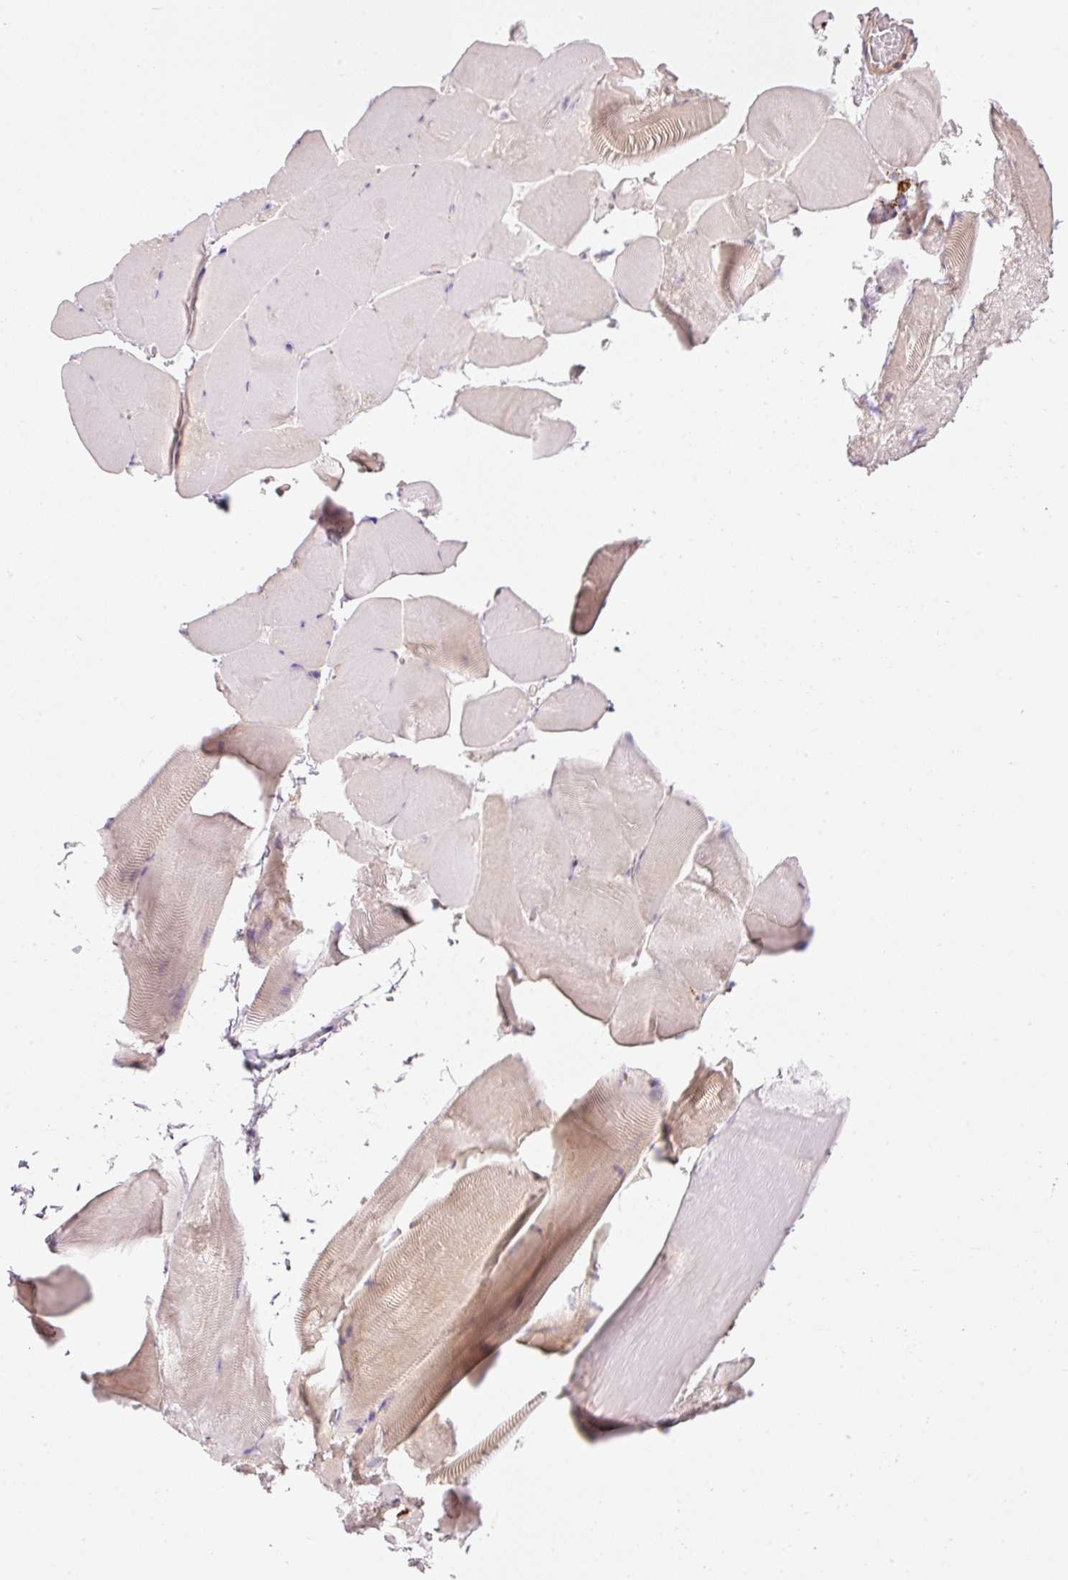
{"staining": {"intensity": "weak", "quantity": "<25%", "location": "cytoplasmic/membranous"}, "tissue": "skeletal muscle", "cell_type": "Myocytes", "image_type": "normal", "snomed": [{"axis": "morphology", "description": "Normal tissue, NOS"}, {"axis": "topography", "description": "Skeletal muscle"}], "caption": "Immunohistochemistry (IHC) of benign skeletal muscle displays no positivity in myocytes. (Stains: DAB immunohistochemistry with hematoxylin counter stain, Microscopy: brightfield microscopy at high magnification).", "gene": "MAP3K3", "patient": {"sex": "female", "age": 64}}